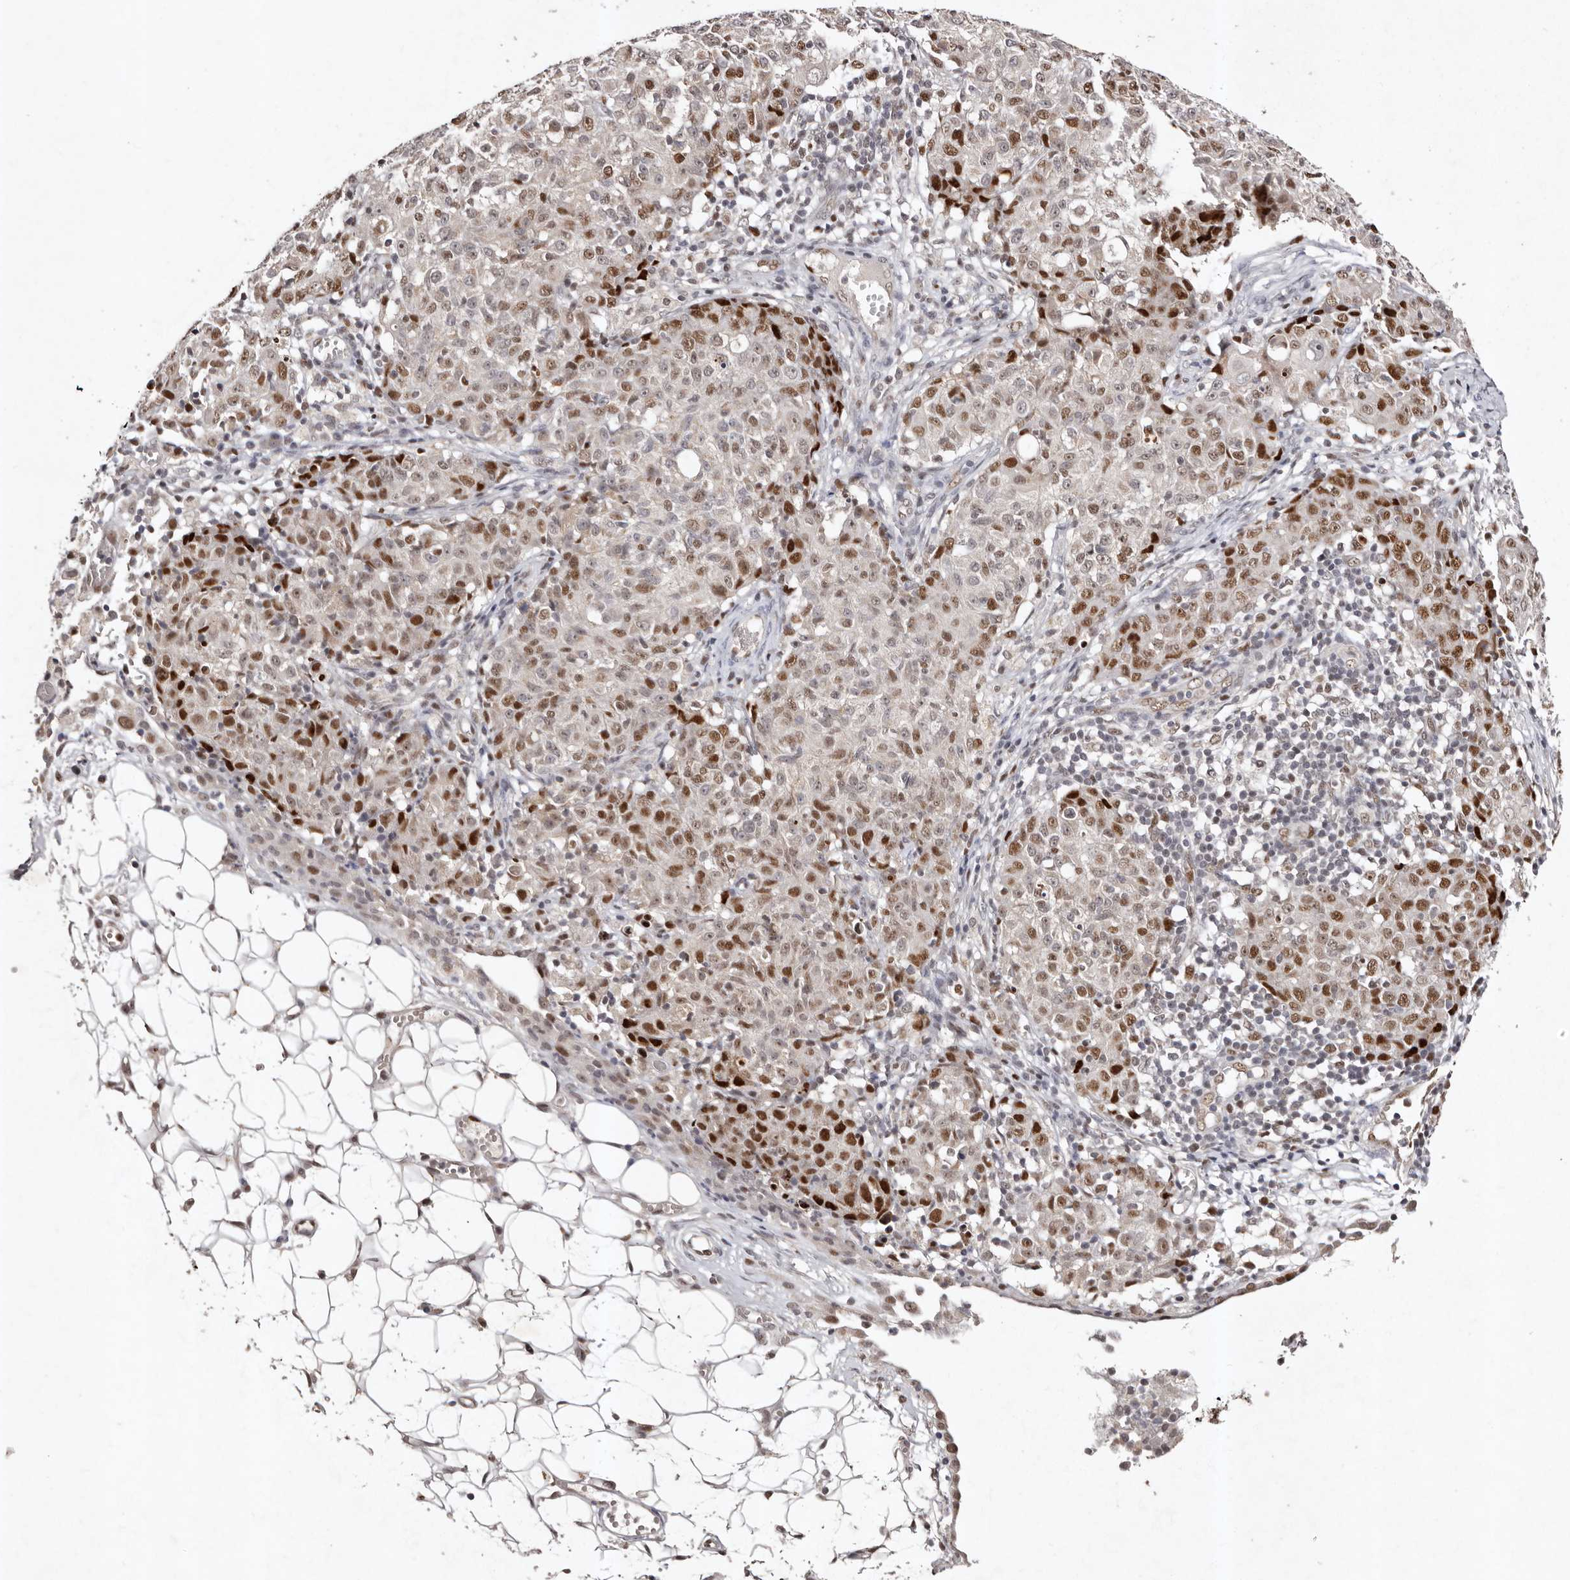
{"staining": {"intensity": "strong", "quantity": "25%-75%", "location": "nuclear"}, "tissue": "ovarian cancer", "cell_type": "Tumor cells", "image_type": "cancer", "snomed": [{"axis": "morphology", "description": "Carcinoma, endometroid"}, {"axis": "topography", "description": "Ovary"}], "caption": "Brown immunohistochemical staining in ovarian endometroid carcinoma demonstrates strong nuclear staining in approximately 25%-75% of tumor cells. (IHC, brightfield microscopy, high magnification).", "gene": "KLF7", "patient": {"sex": "female", "age": 42}}